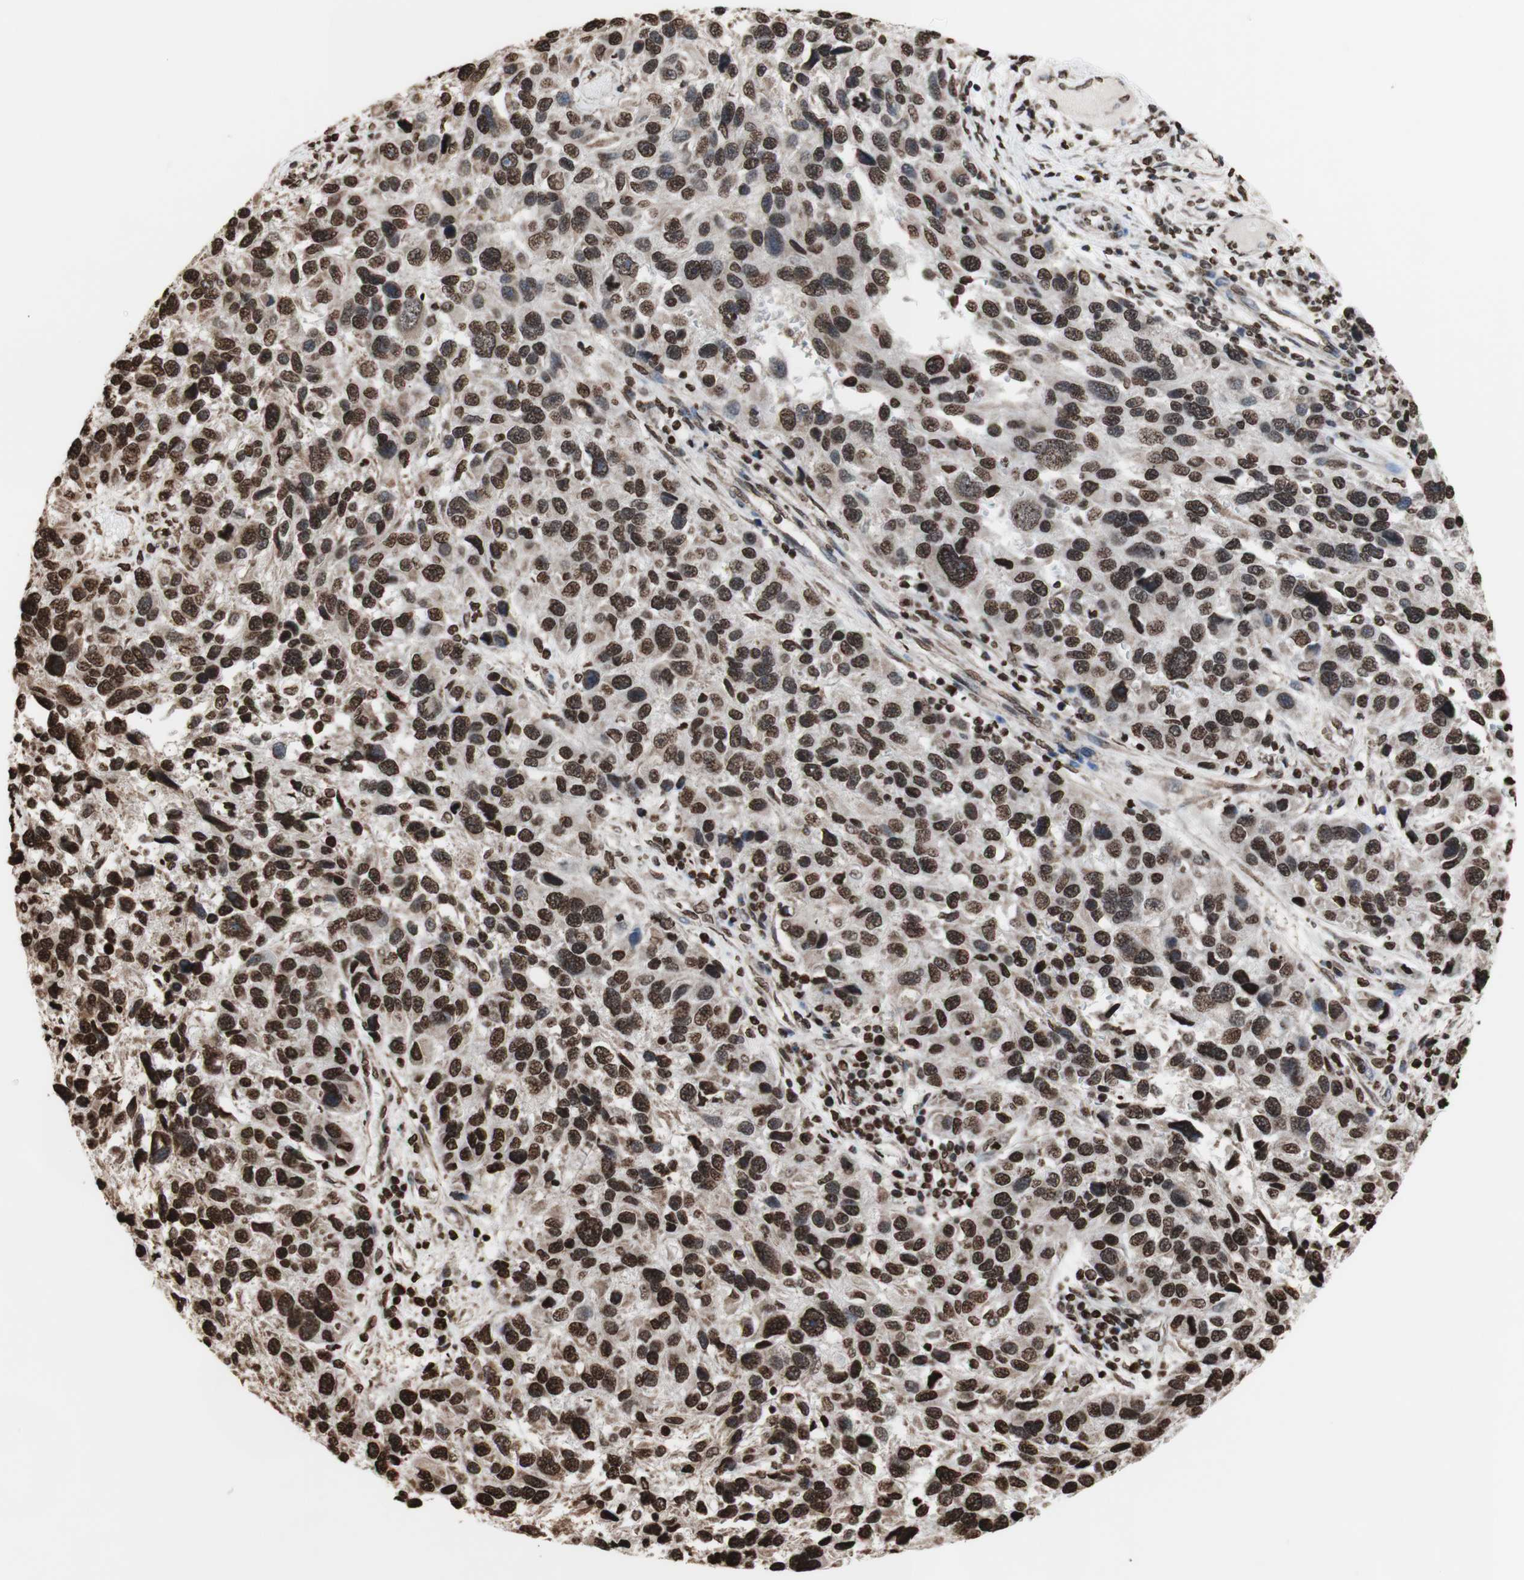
{"staining": {"intensity": "moderate", "quantity": ">75%", "location": "nuclear"}, "tissue": "melanoma", "cell_type": "Tumor cells", "image_type": "cancer", "snomed": [{"axis": "morphology", "description": "Malignant melanoma, NOS"}, {"axis": "topography", "description": "Skin"}], "caption": "Immunohistochemical staining of malignant melanoma displays moderate nuclear protein staining in about >75% of tumor cells.", "gene": "SNAI2", "patient": {"sex": "male", "age": 53}}